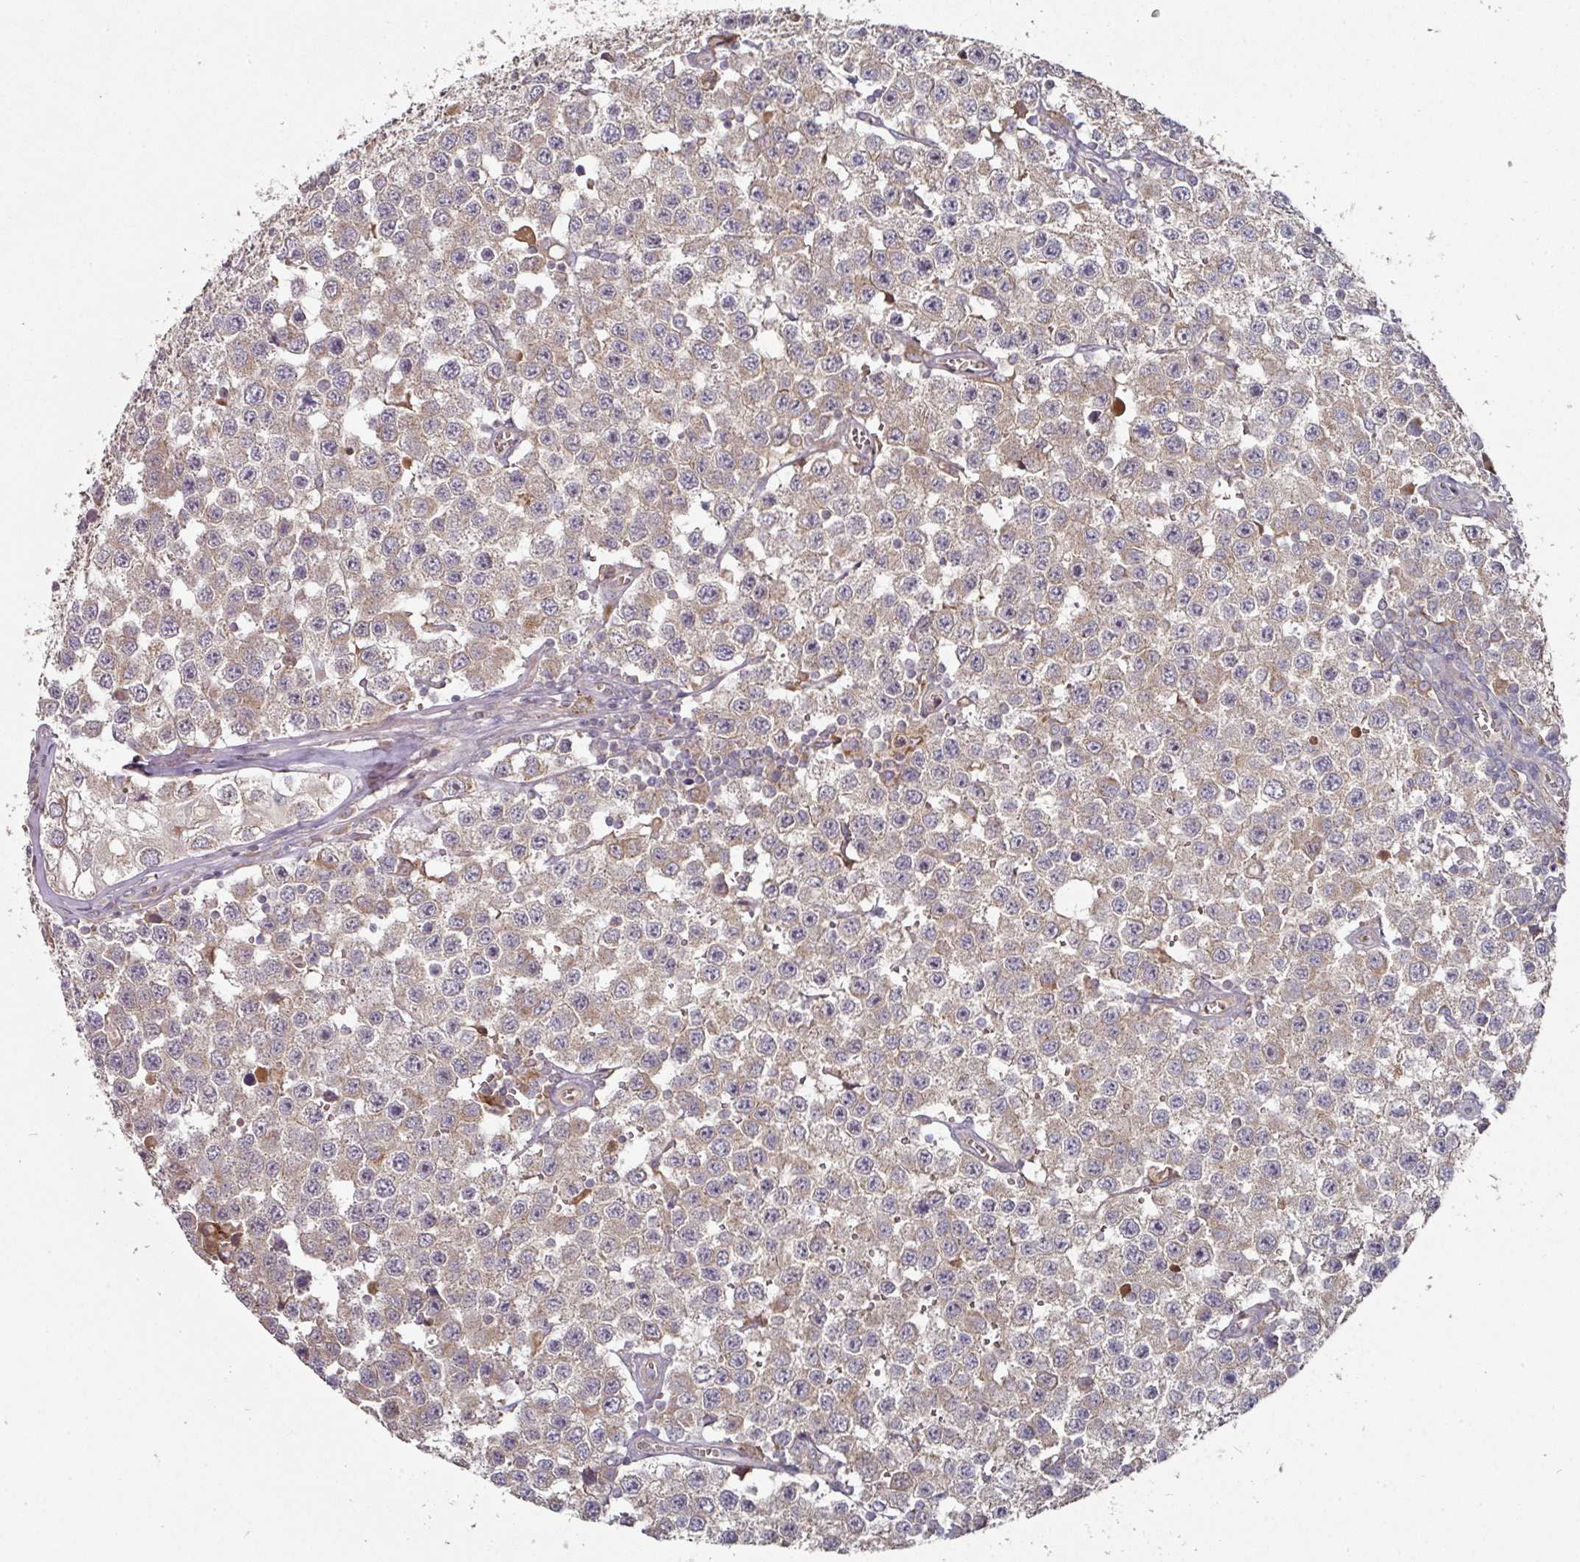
{"staining": {"intensity": "weak", "quantity": "<25%", "location": "cytoplasmic/membranous"}, "tissue": "testis cancer", "cell_type": "Tumor cells", "image_type": "cancer", "snomed": [{"axis": "morphology", "description": "Seminoma, NOS"}, {"axis": "topography", "description": "Testis"}], "caption": "Immunohistochemistry photomicrograph of neoplastic tissue: testis seminoma stained with DAB demonstrates no significant protein expression in tumor cells.", "gene": "DNAJC7", "patient": {"sex": "male", "age": 34}}